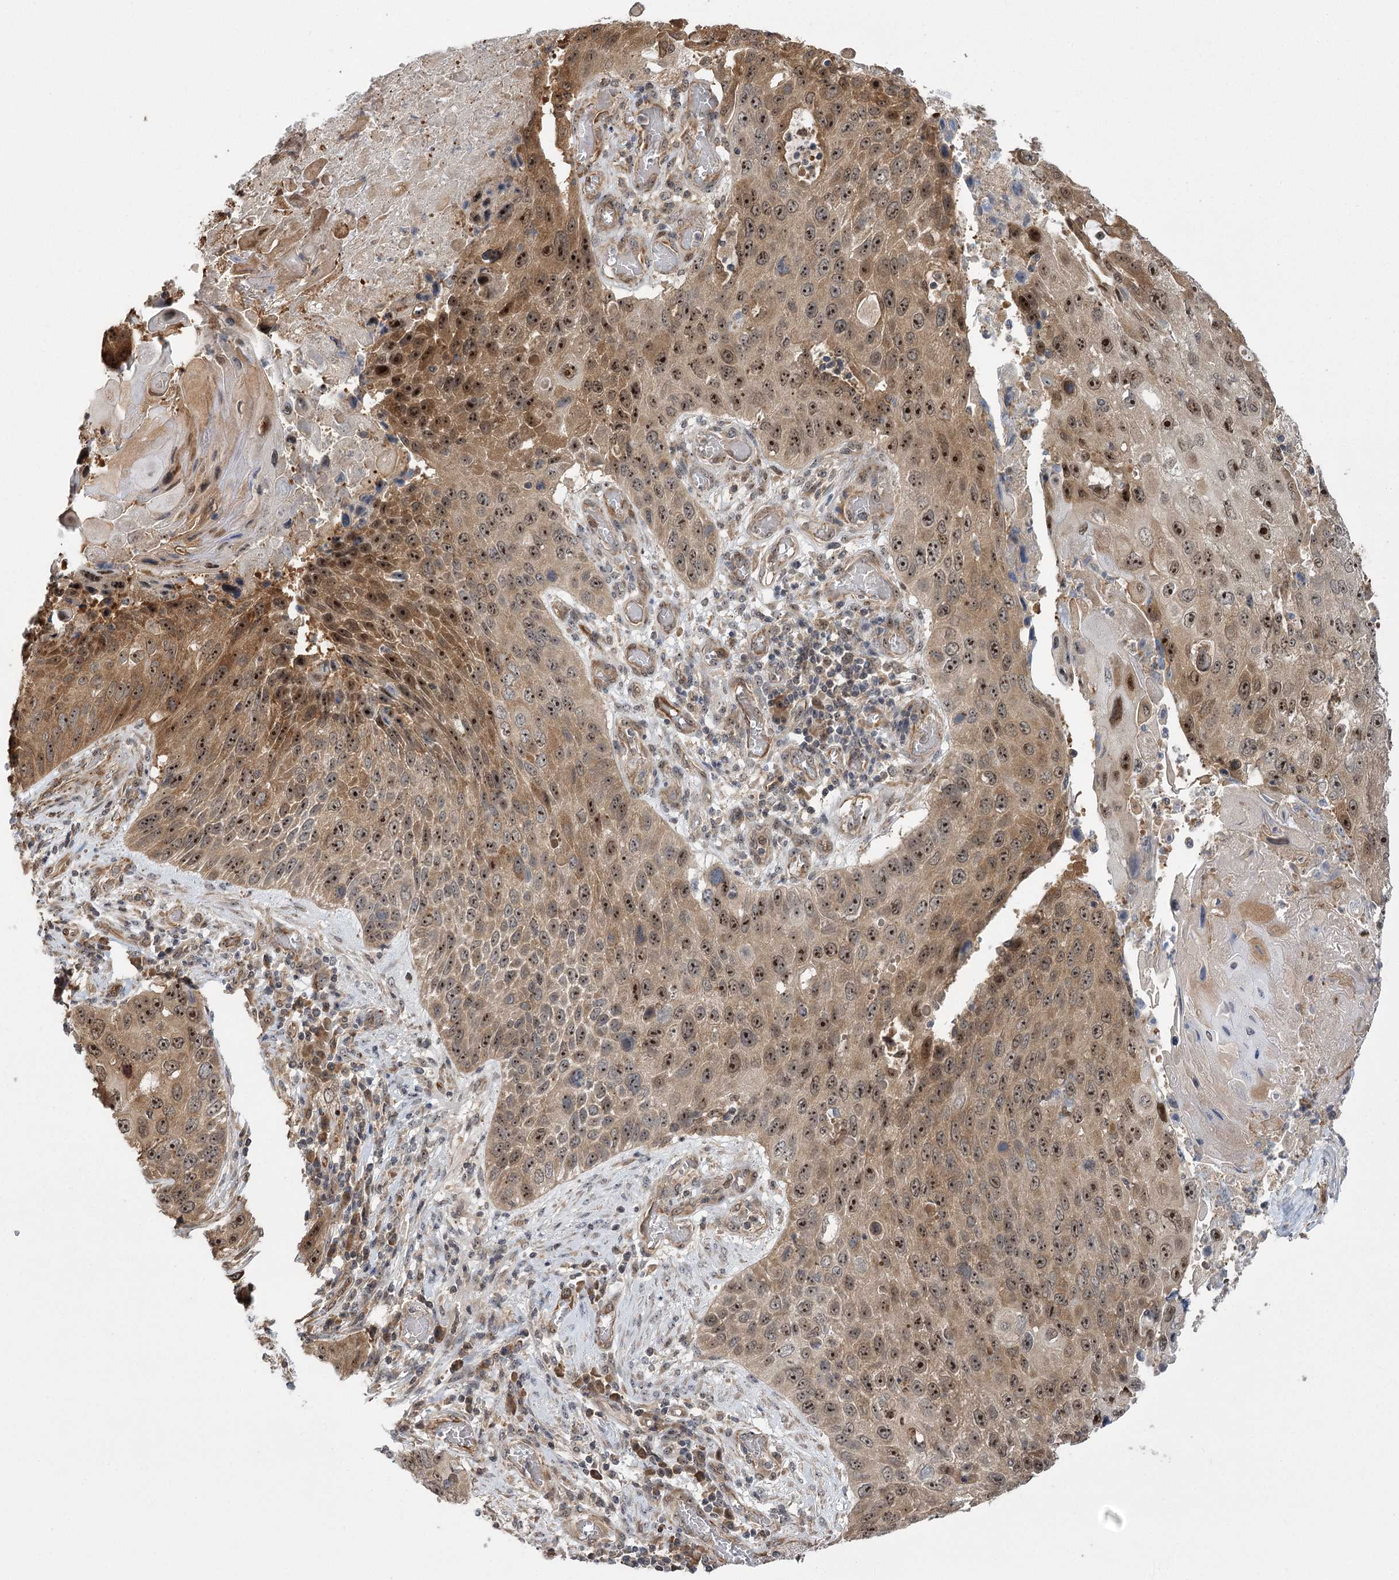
{"staining": {"intensity": "moderate", "quantity": ">75%", "location": "cytoplasmic/membranous,nuclear"}, "tissue": "lung cancer", "cell_type": "Tumor cells", "image_type": "cancer", "snomed": [{"axis": "morphology", "description": "Squamous cell carcinoma, NOS"}, {"axis": "topography", "description": "Lung"}], "caption": "IHC photomicrograph of neoplastic tissue: human lung cancer stained using IHC shows medium levels of moderate protein expression localized specifically in the cytoplasmic/membranous and nuclear of tumor cells, appearing as a cytoplasmic/membranous and nuclear brown color.", "gene": "SERGEF", "patient": {"sex": "male", "age": 61}}